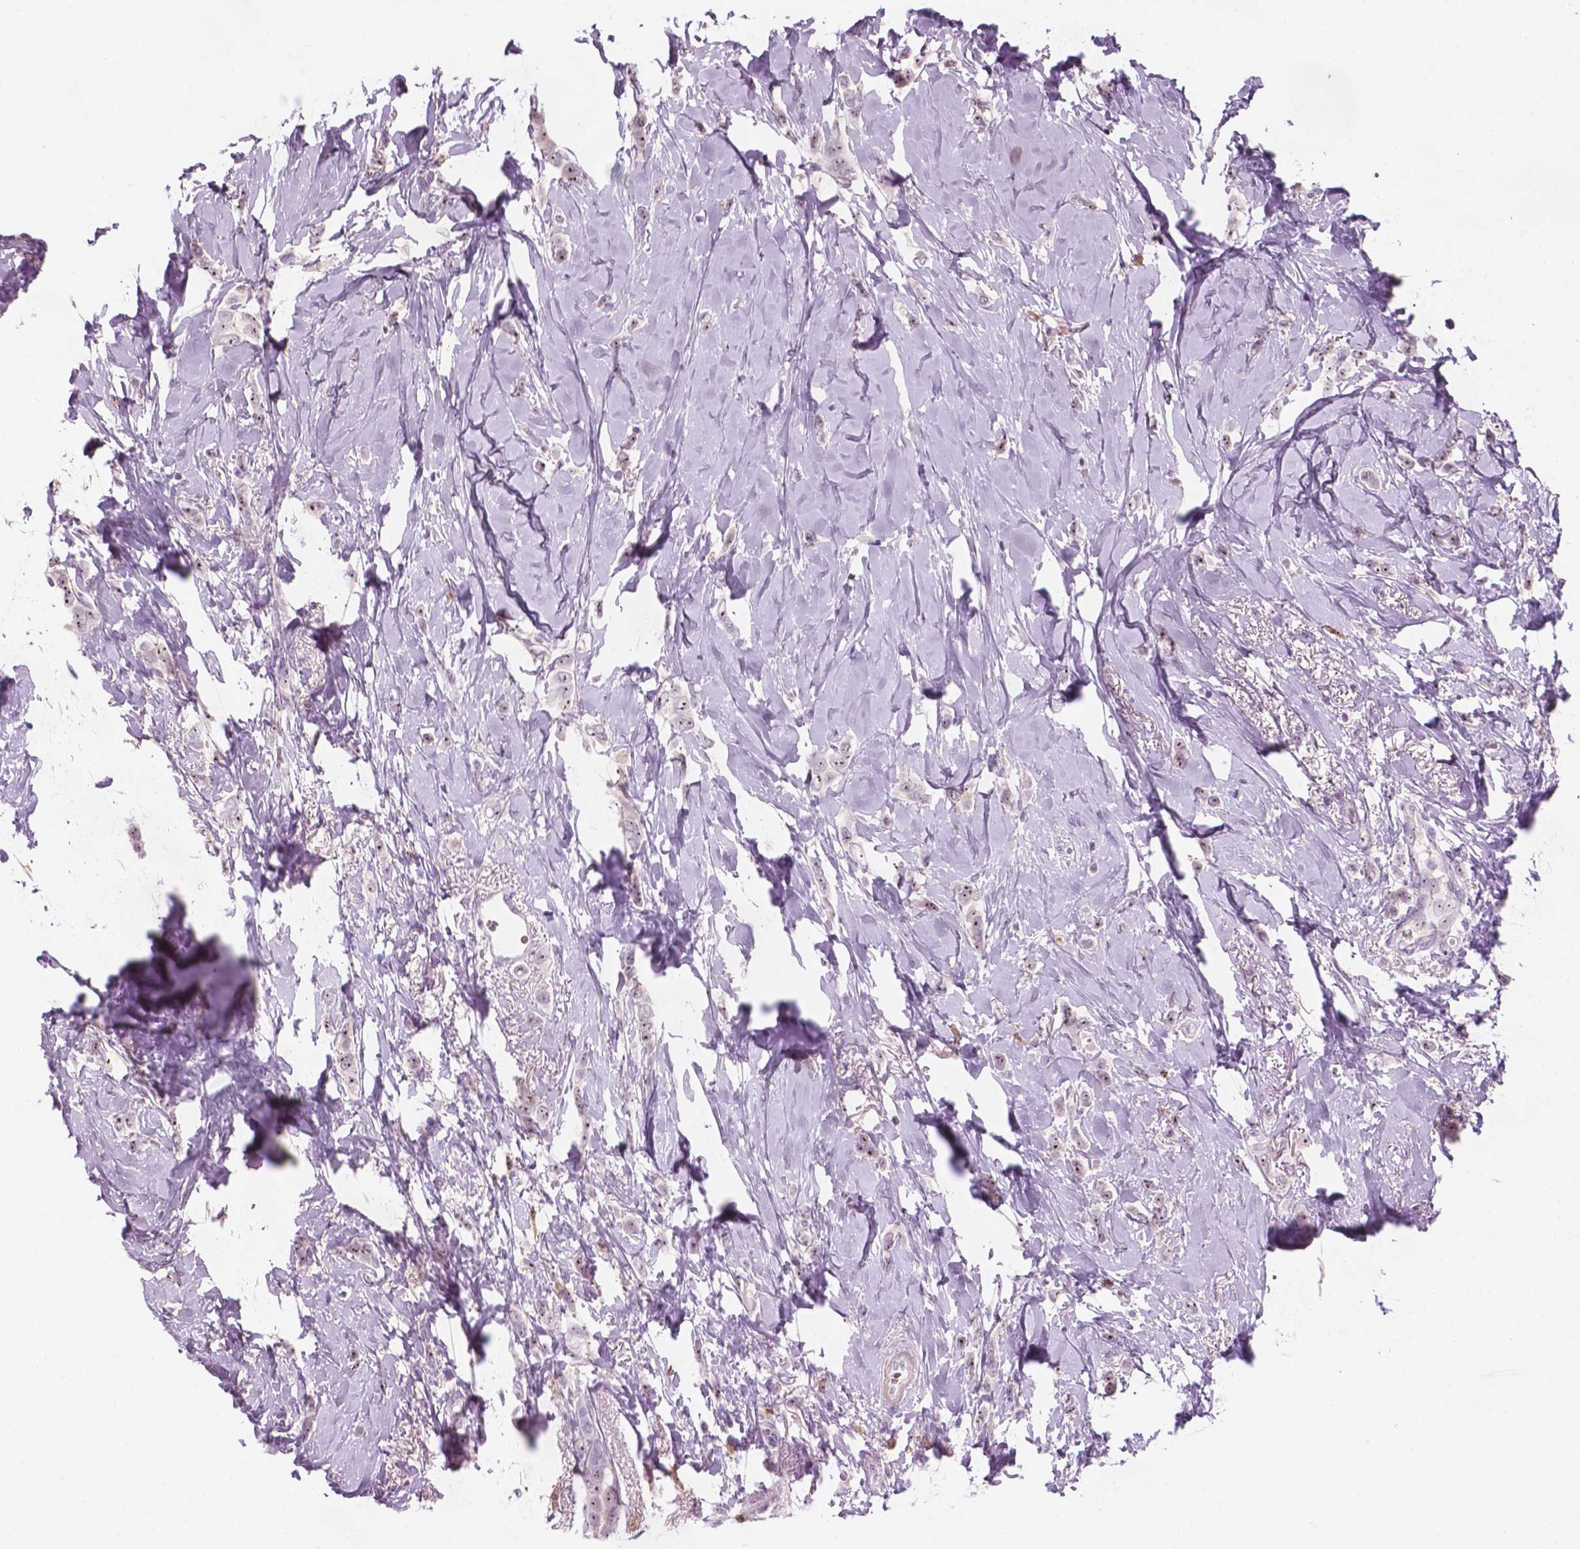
{"staining": {"intensity": "weak", "quantity": ">75%", "location": "nuclear"}, "tissue": "breast cancer", "cell_type": "Tumor cells", "image_type": "cancer", "snomed": [{"axis": "morphology", "description": "Lobular carcinoma"}, {"axis": "topography", "description": "Breast"}], "caption": "Lobular carcinoma (breast) tissue shows weak nuclear positivity in about >75% of tumor cells", "gene": "ZNF853", "patient": {"sex": "female", "age": 66}}